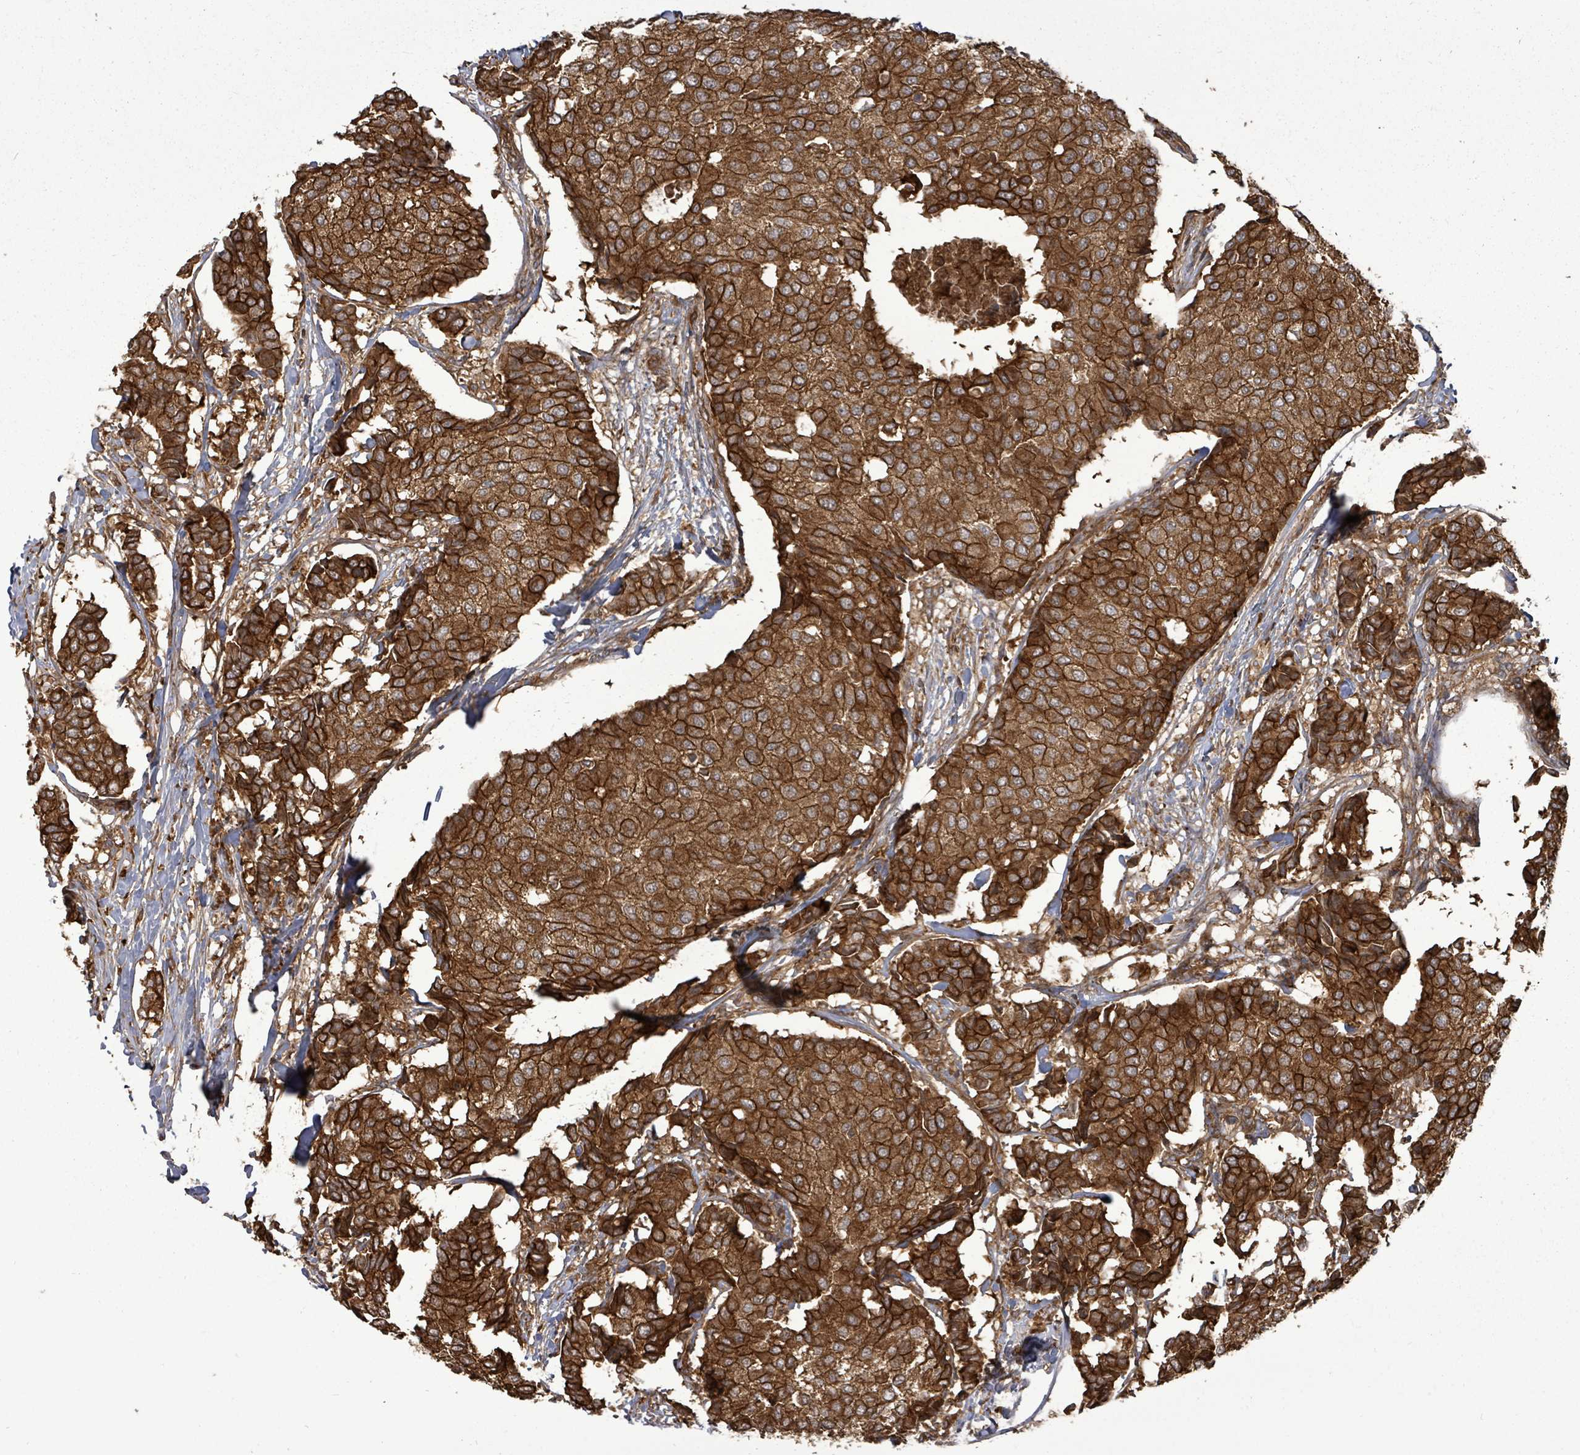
{"staining": {"intensity": "strong", "quantity": ">75%", "location": "cytoplasmic/membranous"}, "tissue": "breast cancer", "cell_type": "Tumor cells", "image_type": "cancer", "snomed": [{"axis": "morphology", "description": "Duct carcinoma"}, {"axis": "topography", "description": "Breast"}], "caption": "Immunohistochemistry photomicrograph of neoplastic tissue: breast cancer stained using immunohistochemistry (IHC) shows high levels of strong protein expression localized specifically in the cytoplasmic/membranous of tumor cells, appearing as a cytoplasmic/membranous brown color.", "gene": "EIF3C", "patient": {"sex": "female", "age": 75}}